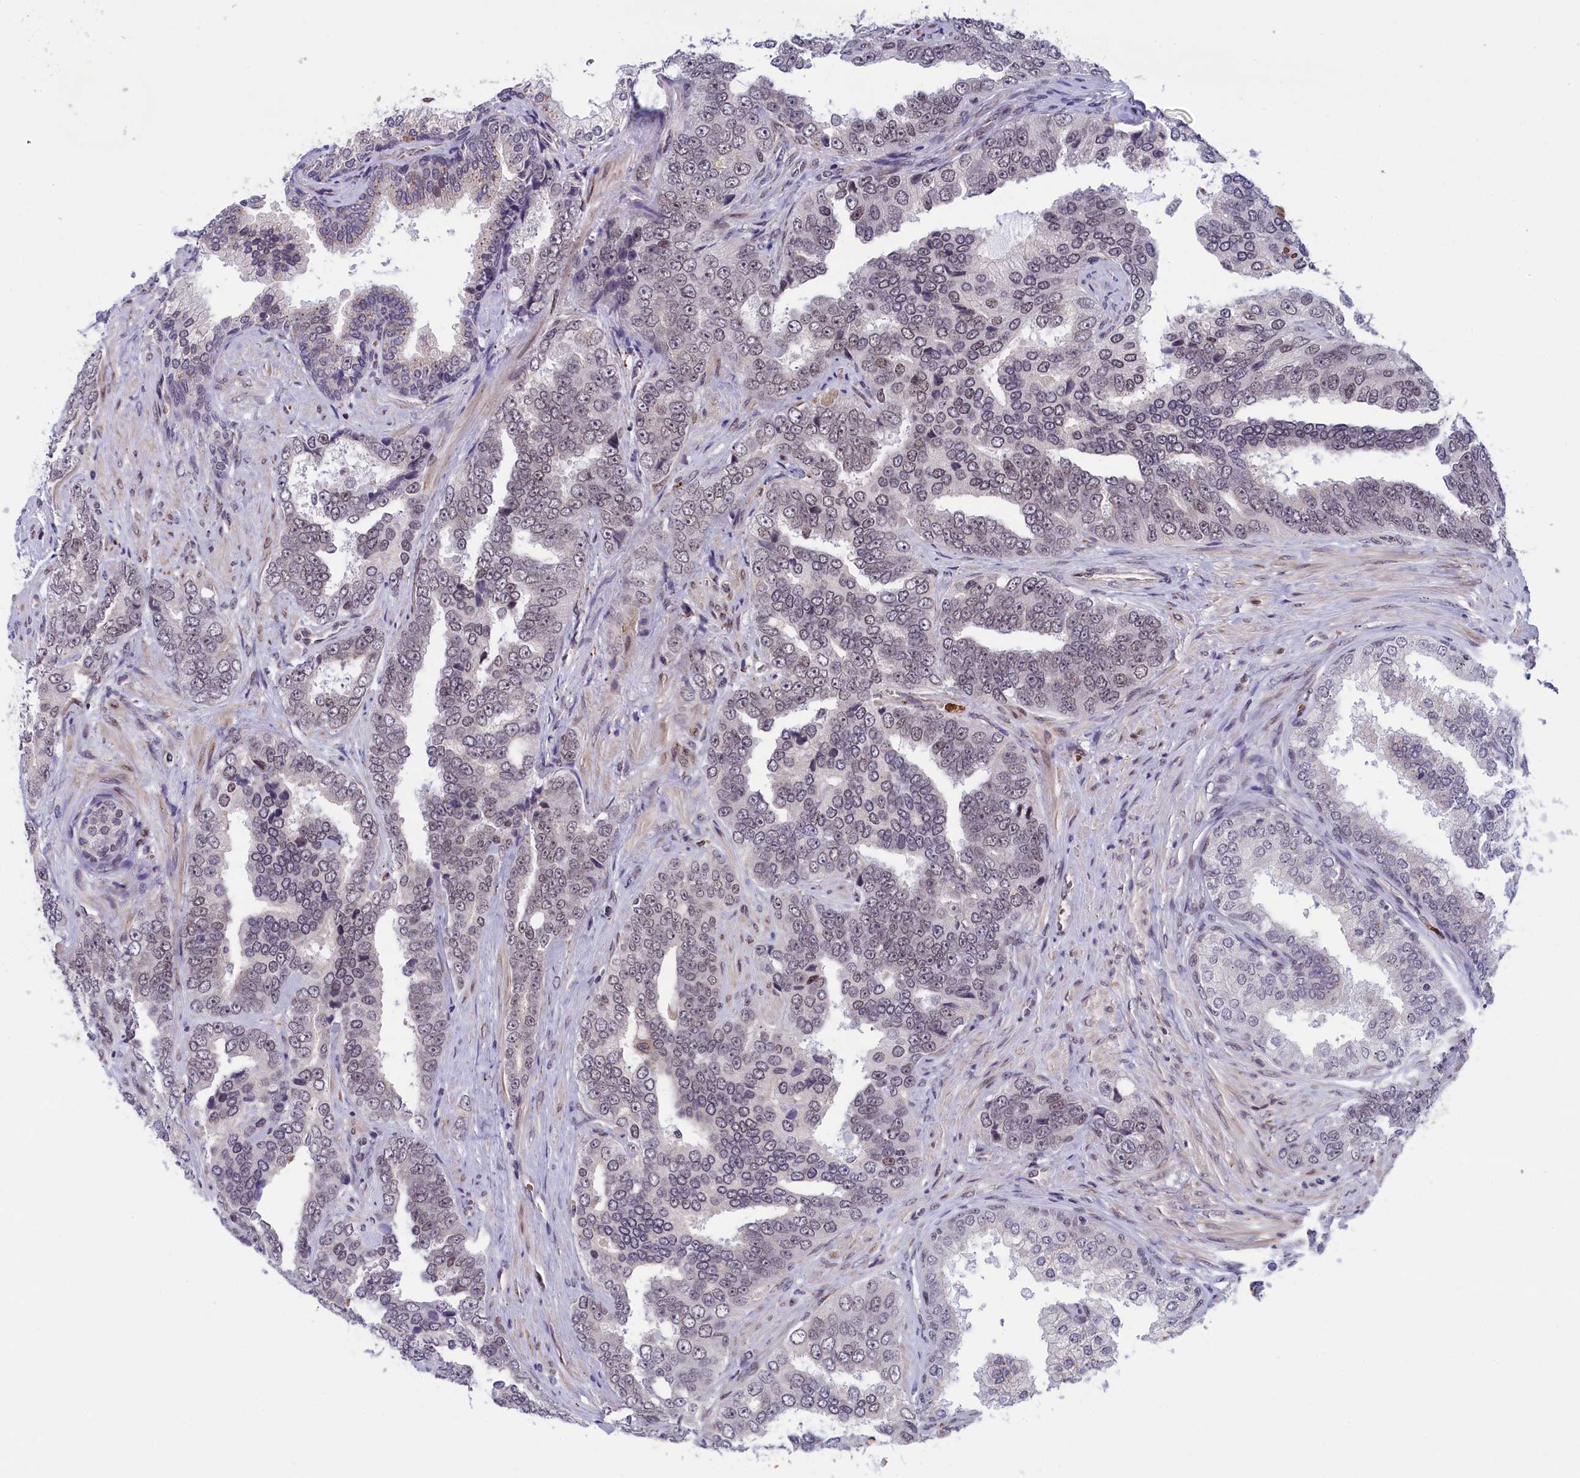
{"staining": {"intensity": "weak", "quantity": "25%-75%", "location": "nuclear"}, "tissue": "prostate cancer", "cell_type": "Tumor cells", "image_type": "cancer", "snomed": [{"axis": "morphology", "description": "Adenocarcinoma, High grade"}, {"axis": "topography", "description": "Prostate"}], "caption": "Human prostate cancer (adenocarcinoma (high-grade)) stained with a brown dye reveals weak nuclear positive positivity in about 25%-75% of tumor cells.", "gene": "MPHOSPH8", "patient": {"sex": "male", "age": 67}}